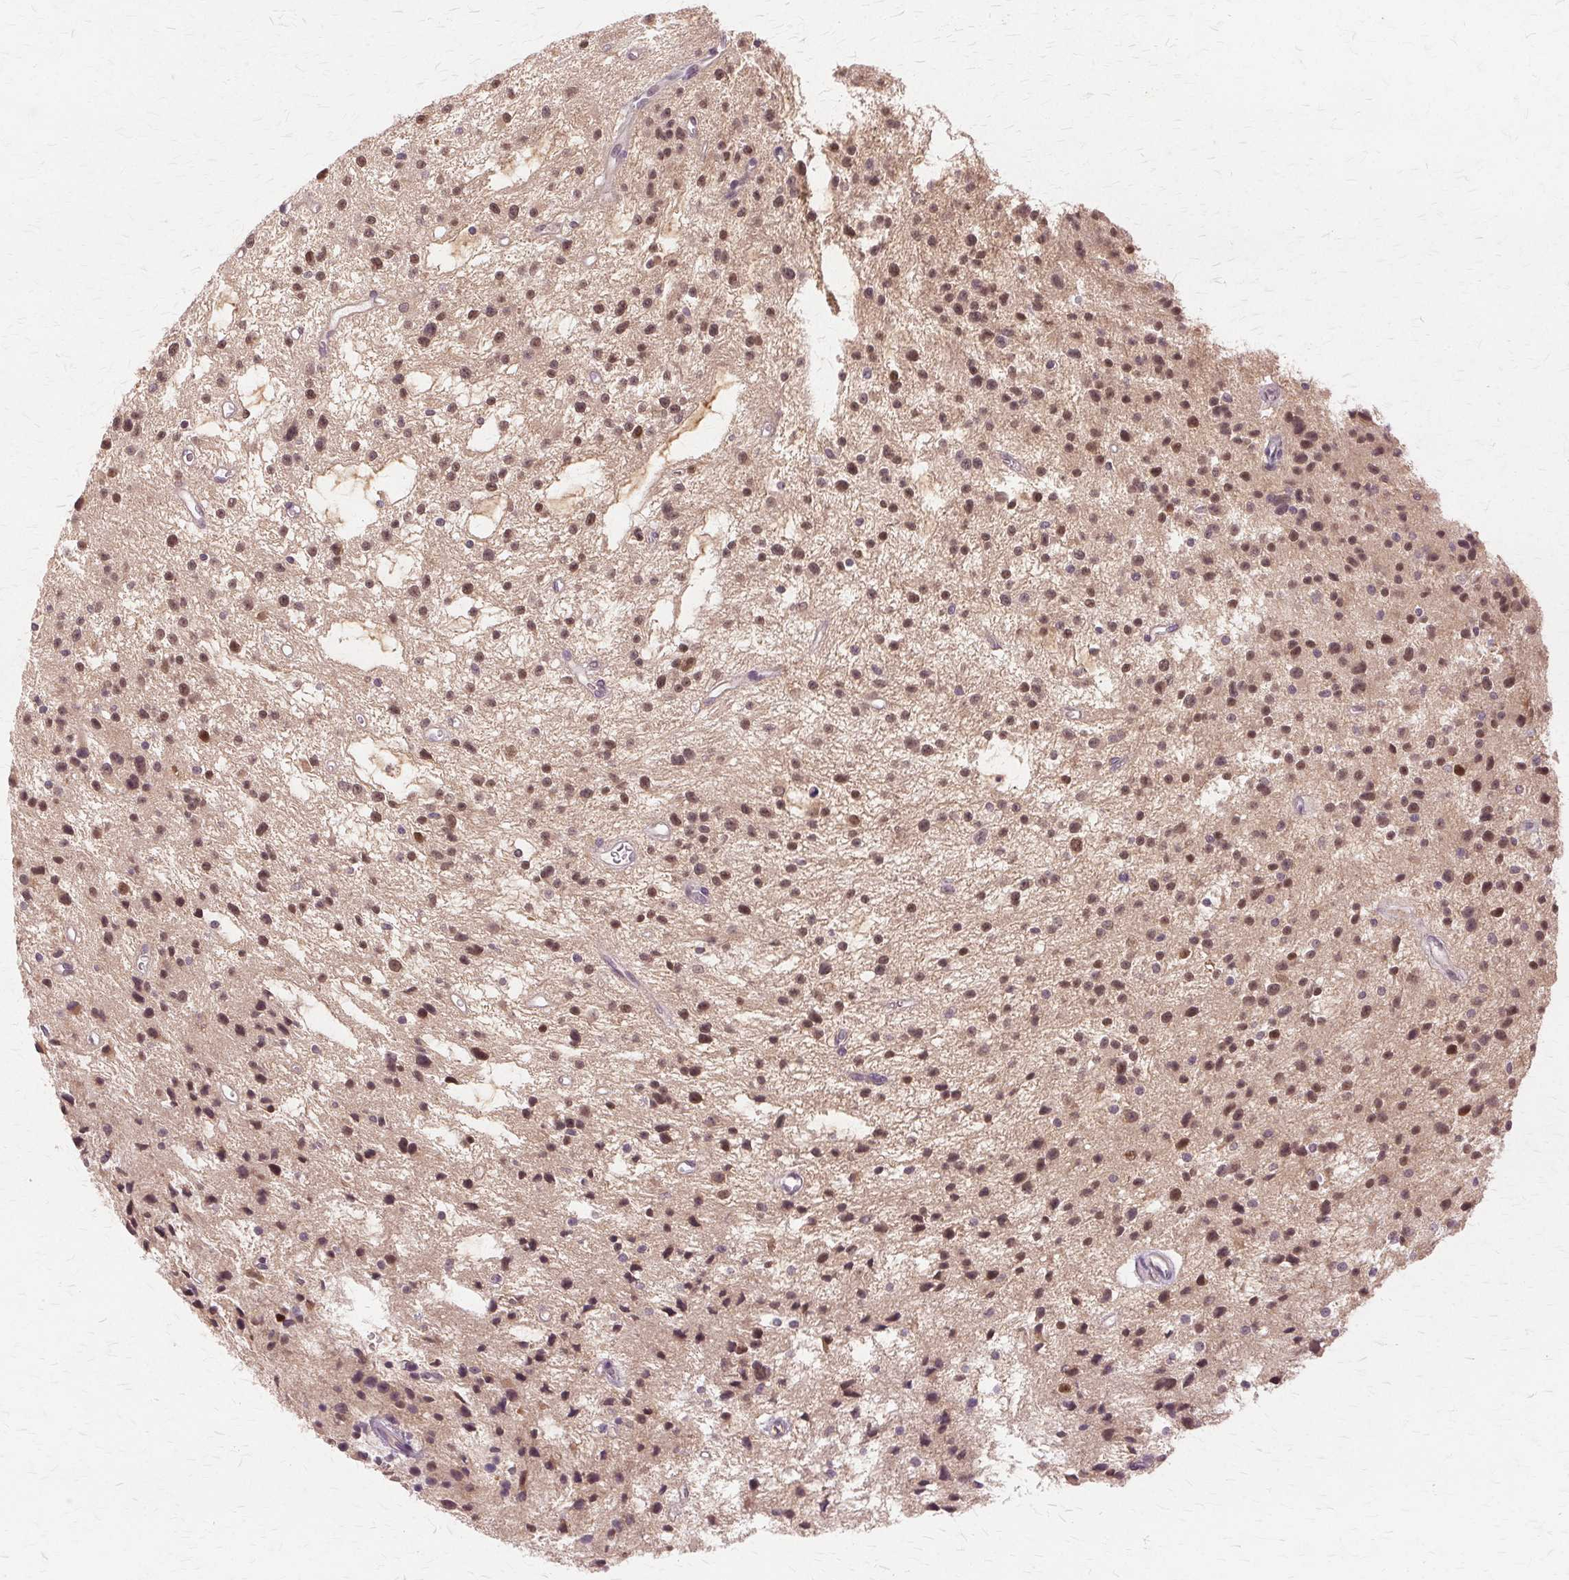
{"staining": {"intensity": "moderate", "quantity": ">75%", "location": "nuclear"}, "tissue": "glioma", "cell_type": "Tumor cells", "image_type": "cancer", "snomed": [{"axis": "morphology", "description": "Glioma, malignant, Low grade"}, {"axis": "topography", "description": "Brain"}], "caption": "A photomicrograph of human malignant low-grade glioma stained for a protein displays moderate nuclear brown staining in tumor cells.", "gene": "PRMT5", "patient": {"sex": "male", "age": 43}}